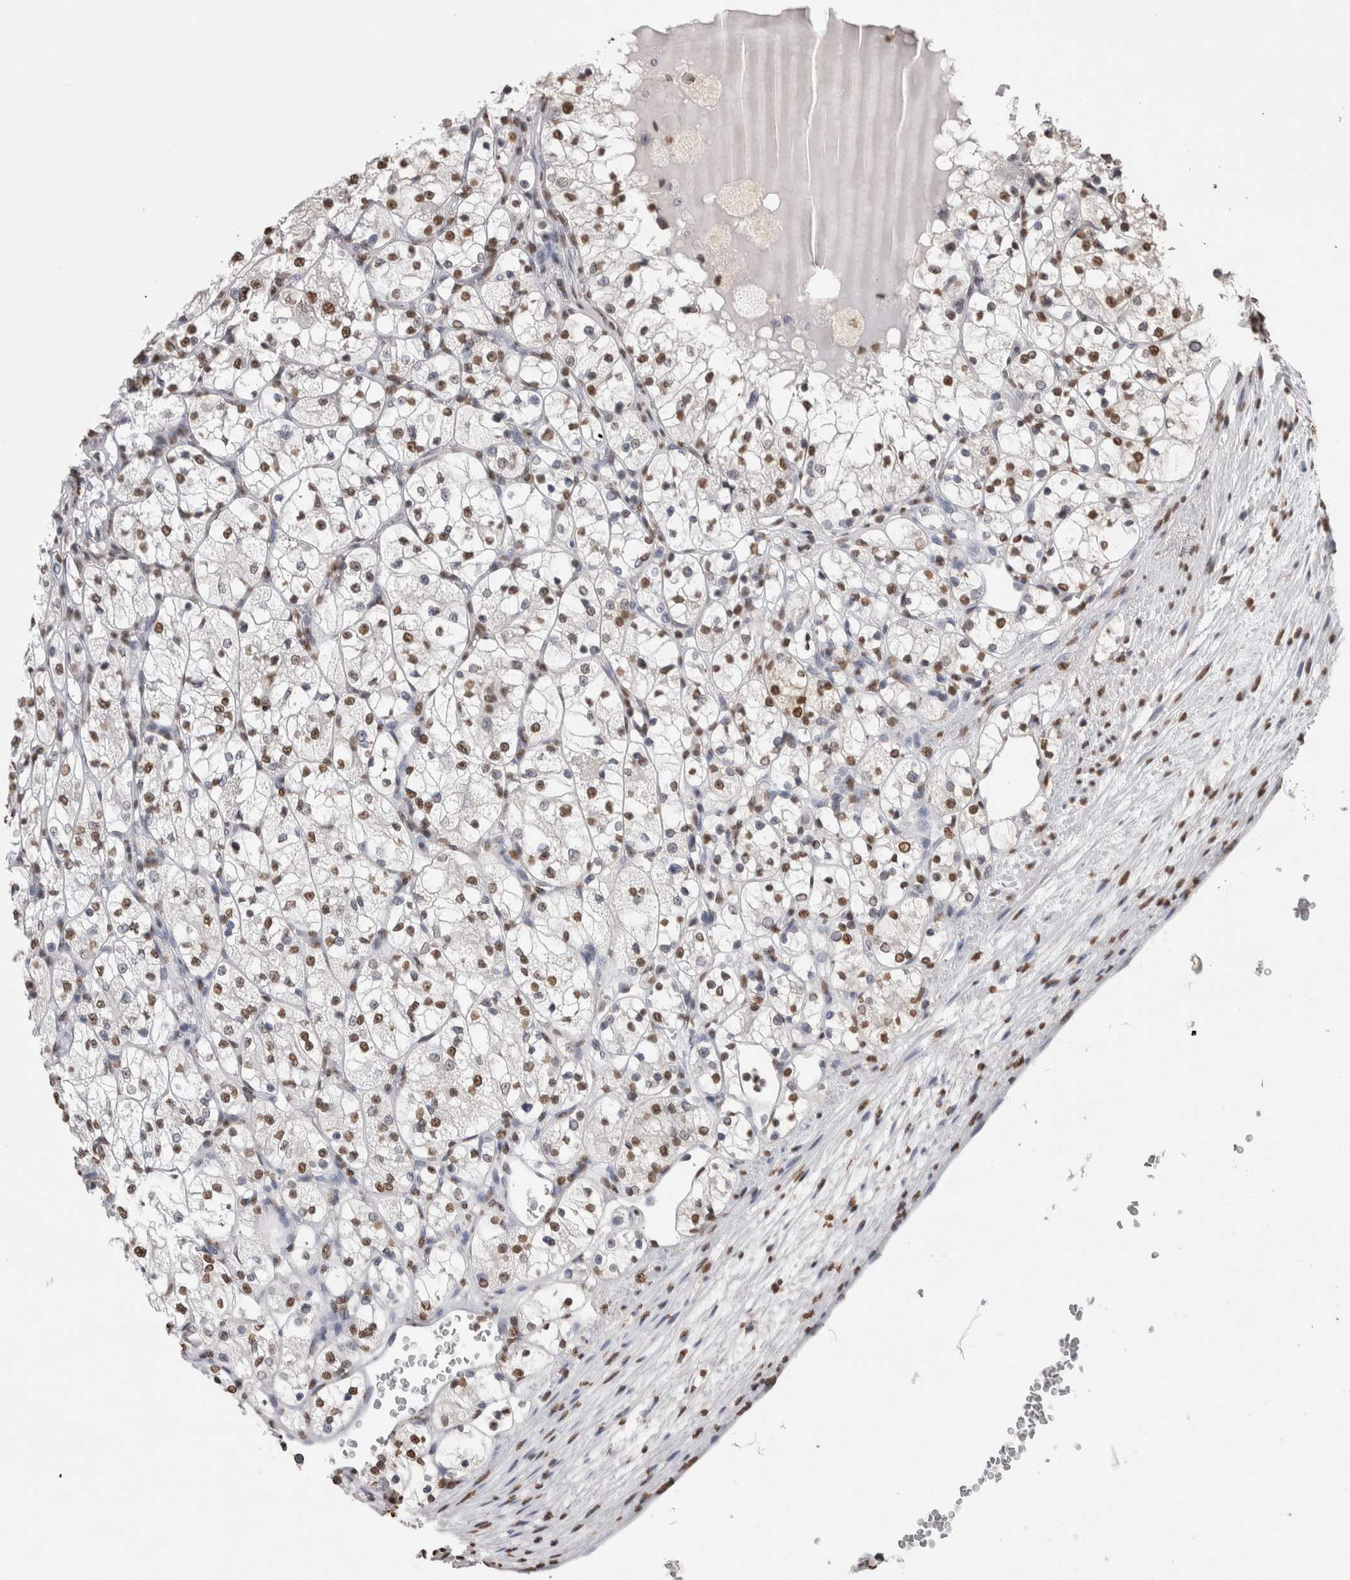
{"staining": {"intensity": "moderate", "quantity": ">75%", "location": "nuclear"}, "tissue": "renal cancer", "cell_type": "Tumor cells", "image_type": "cancer", "snomed": [{"axis": "morphology", "description": "Adenocarcinoma, NOS"}, {"axis": "topography", "description": "Kidney"}], "caption": "Immunohistochemical staining of human renal cancer demonstrates medium levels of moderate nuclear staining in about >75% of tumor cells.", "gene": "NTHL1", "patient": {"sex": "female", "age": 69}}